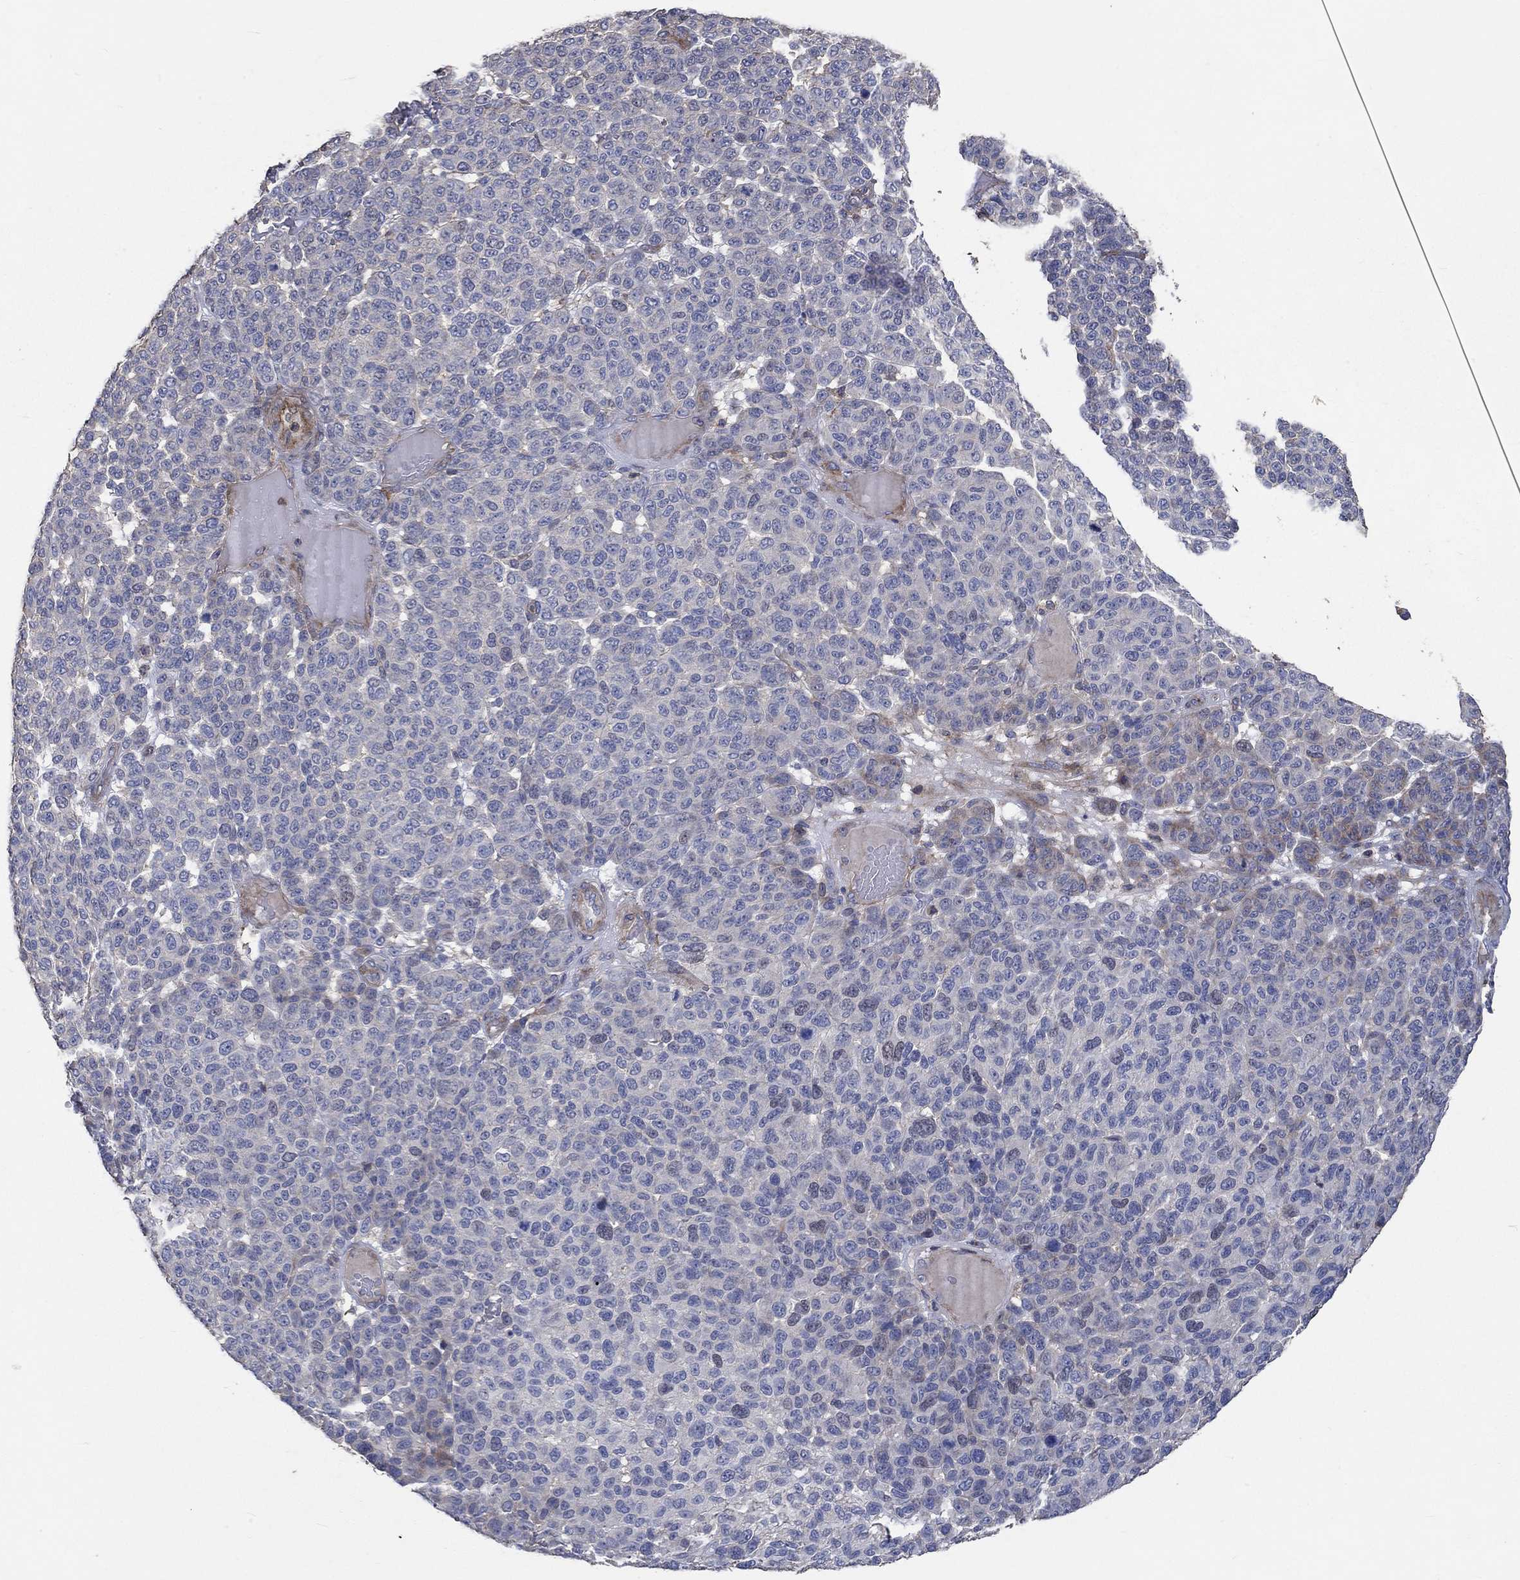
{"staining": {"intensity": "moderate", "quantity": "<25%", "location": "cytoplasmic/membranous"}, "tissue": "melanoma", "cell_type": "Tumor cells", "image_type": "cancer", "snomed": [{"axis": "morphology", "description": "Malignant melanoma, NOS"}, {"axis": "topography", "description": "Skin"}], "caption": "IHC image of malignant melanoma stained for a protein (brown), which demonstrates low levels of moderate cytoplasmic/membranous staining in approximately <25% of tumor cells.", "gene": "TNFAIP8L3", "patient": {"sex": "male", "age": 59}}